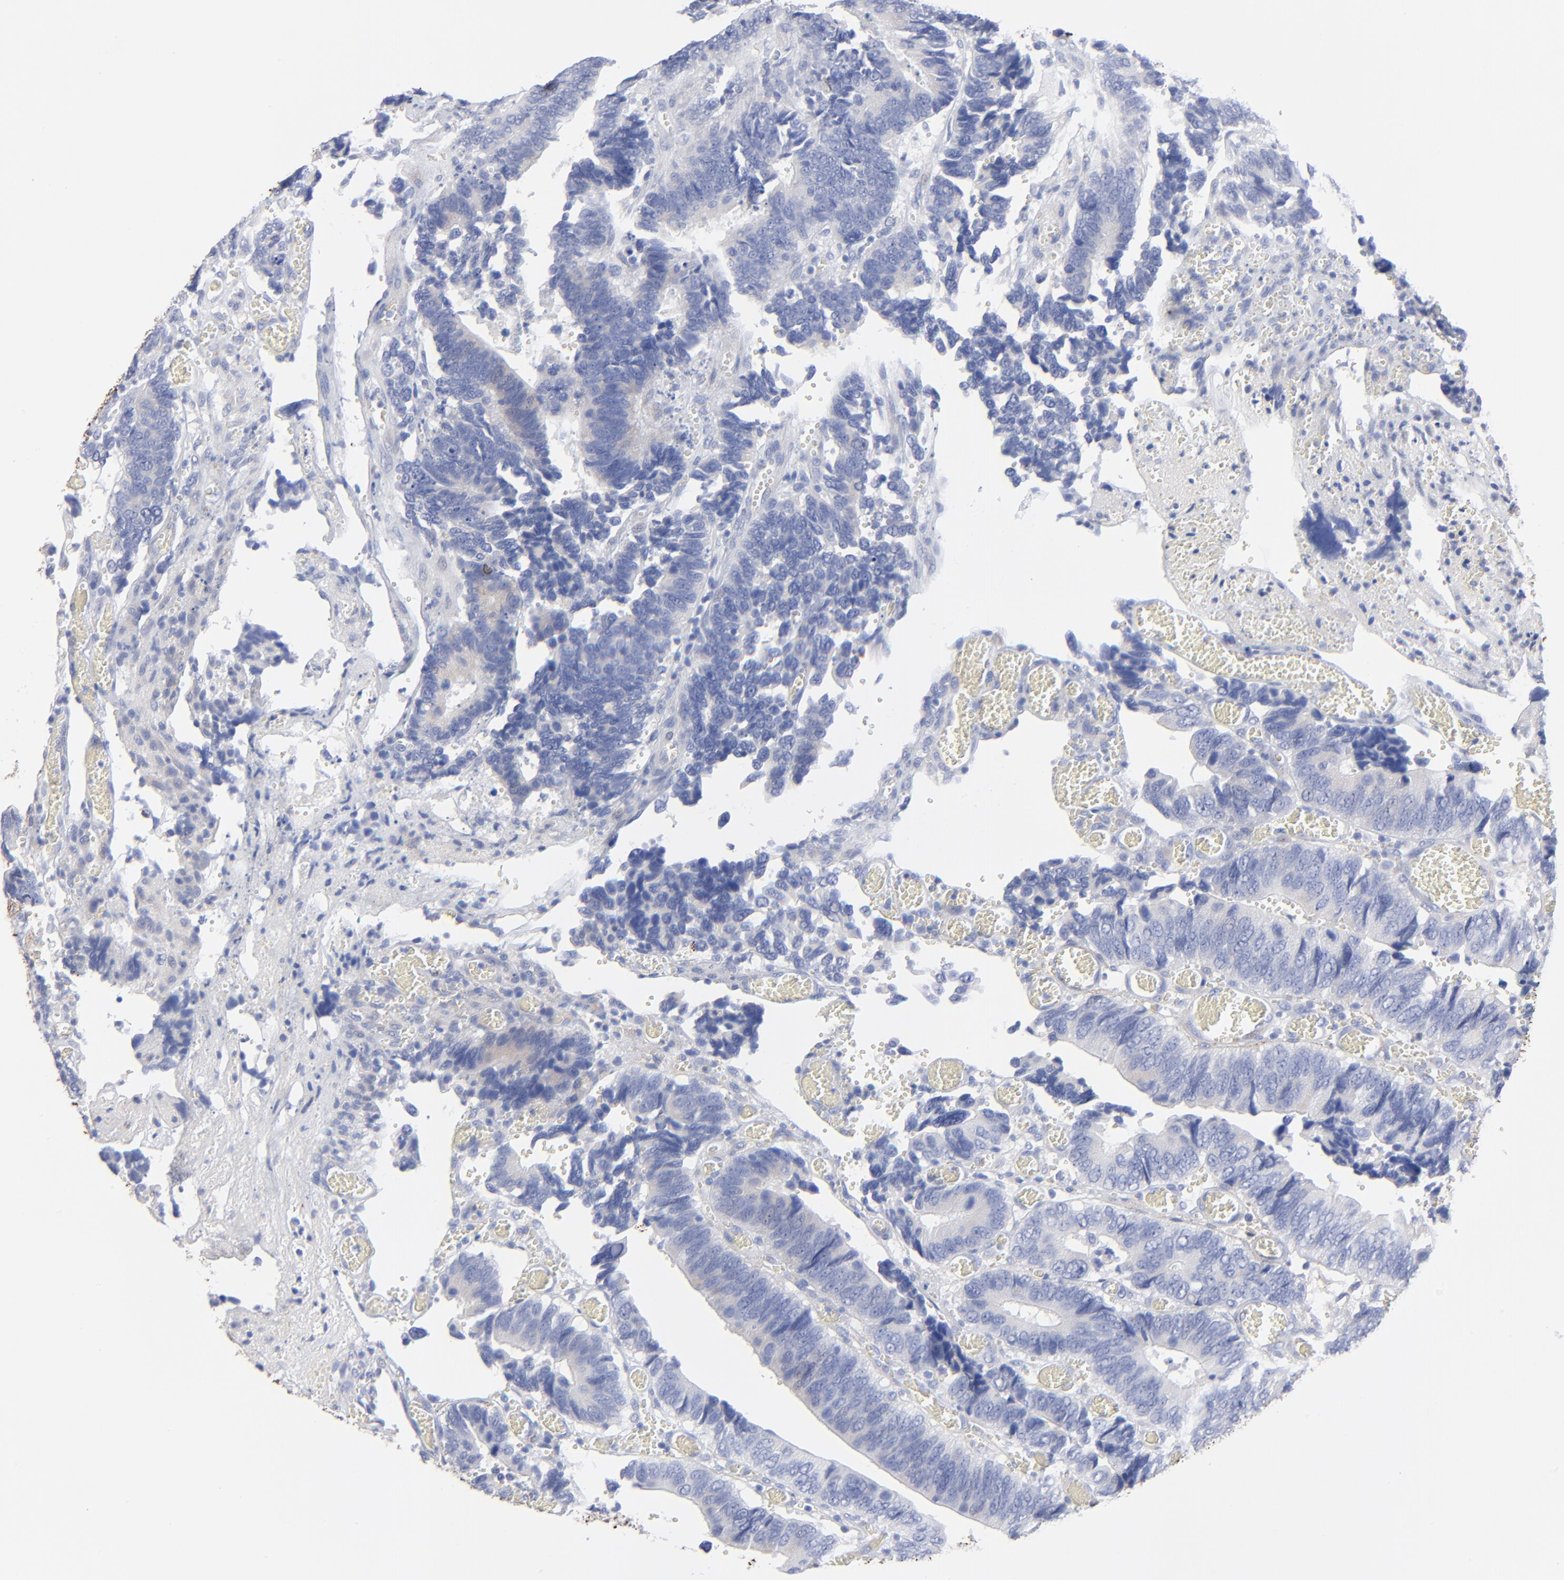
{"staining": {"intensity": "negative", "quantity": "none", "location": "none"}, "tissue": "colorectal cancer", "cell_type": "Tumor cells", "image_type": "cancer", "snomed": [{"axis": "morphology", "description": "Adenocarcinoma, NOS"}, {"axis": "topography", "description": "Colon"}], "caption": "Protein analysis of colorectal cancer shows no significant positivity in tumor cells.", "gene": "FBLN2", "patient": {"sex": "male", "age": 72}}